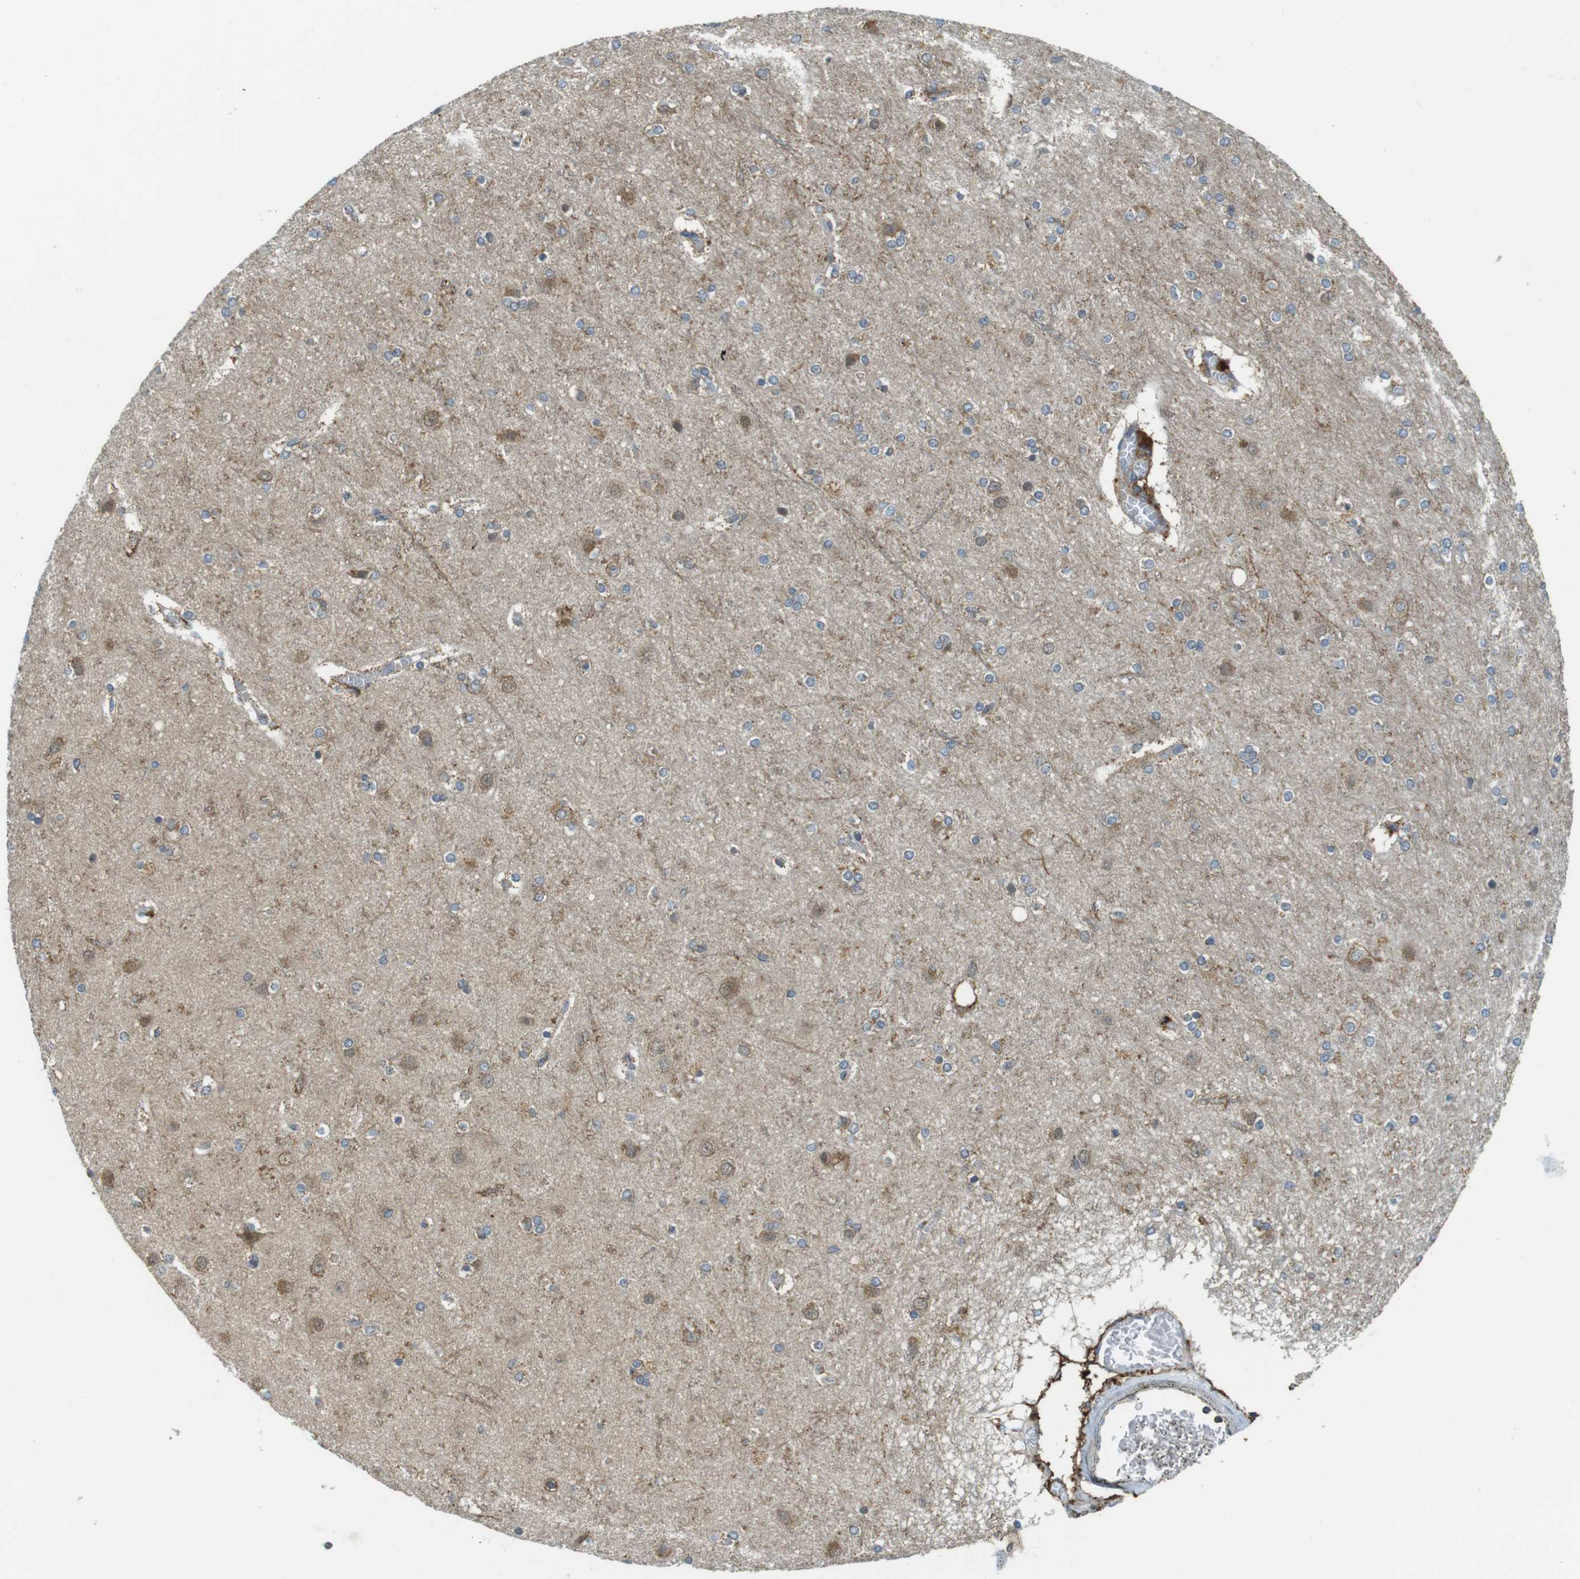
{"staining": {"intensity": "weak", "quantity": ">75%", "location": "cytoplasmic/membranous"}, "tissue": "cerebral cortex", "cell_type": "Endothelial cells", "image_type": "normal", "snomed": [{"axis": "morphology", "description": "Normal tissue, NOS"}, {"axis": "topography", "description": "Cerebral cortex"}], "caption": "DAB (3,3'-diaminobenzidine) immunohistochemical staining of unremarkable human cerebral cortex reveals weak cytoplasmic/membranous protein positivity in about >75% of endothelial cells.", "gene": "BRI3BP", "patient": {"sex": "female", "age": 54}}